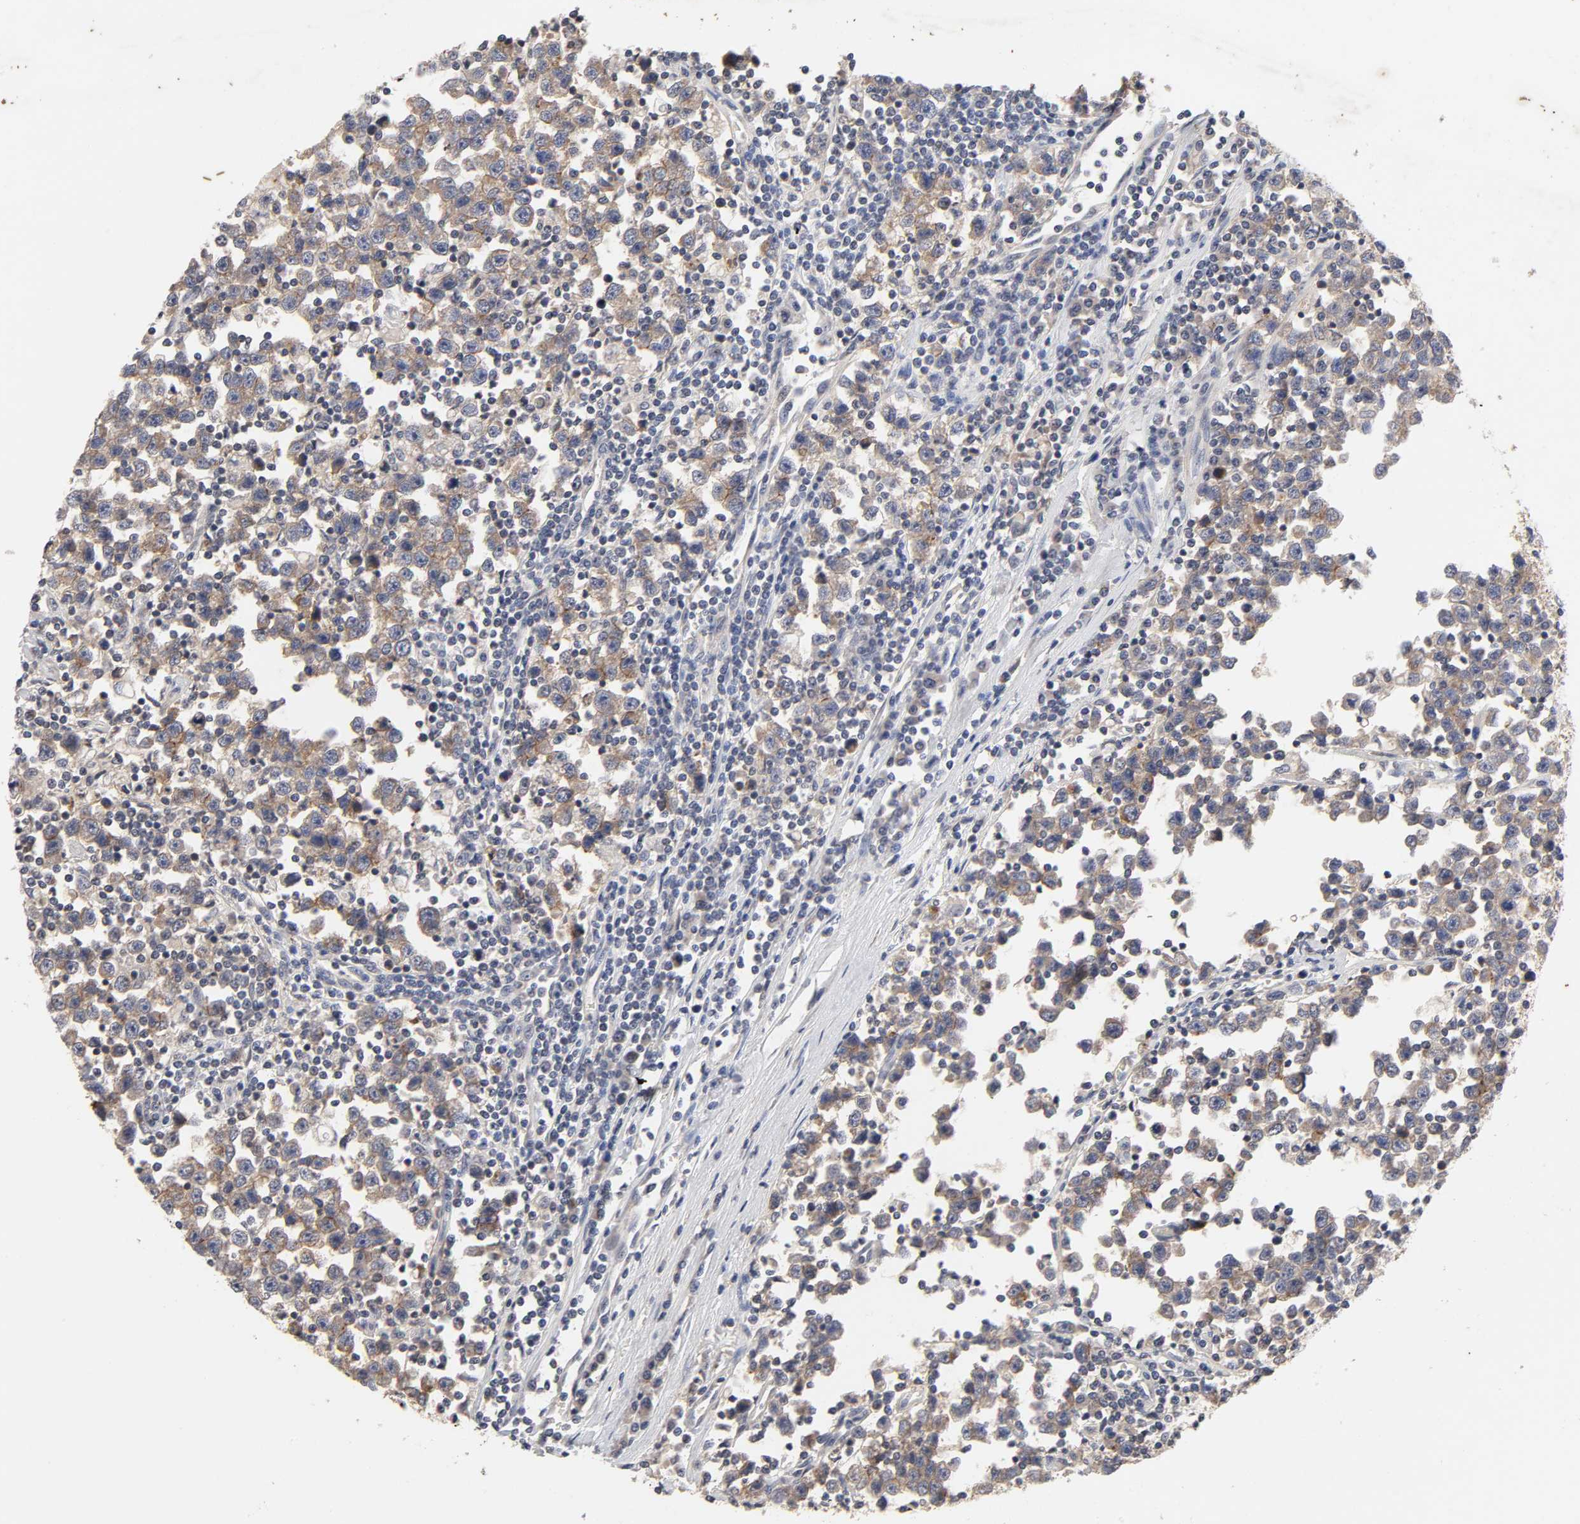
{"staining": {"intensity": "moderate", "quantity": ">75%", "location": "cytoplasmic/membranous"}, "tissue": "testis cancer", "cell_type": "Tumor cells", "image_type": "cancer", "snomed": [{"axis": "morphology", "description": "Seminoma, NOS"}, {"axis": "topography", "description": "Testis"}], "caption": "Moderate cytoplasmic/membranous expression for a protein is present in about >75% of tumor cells of testis cancer using immunohistochemistry.", "gene": "CXADR", "patient": {"sex": "male", "age": 43}}